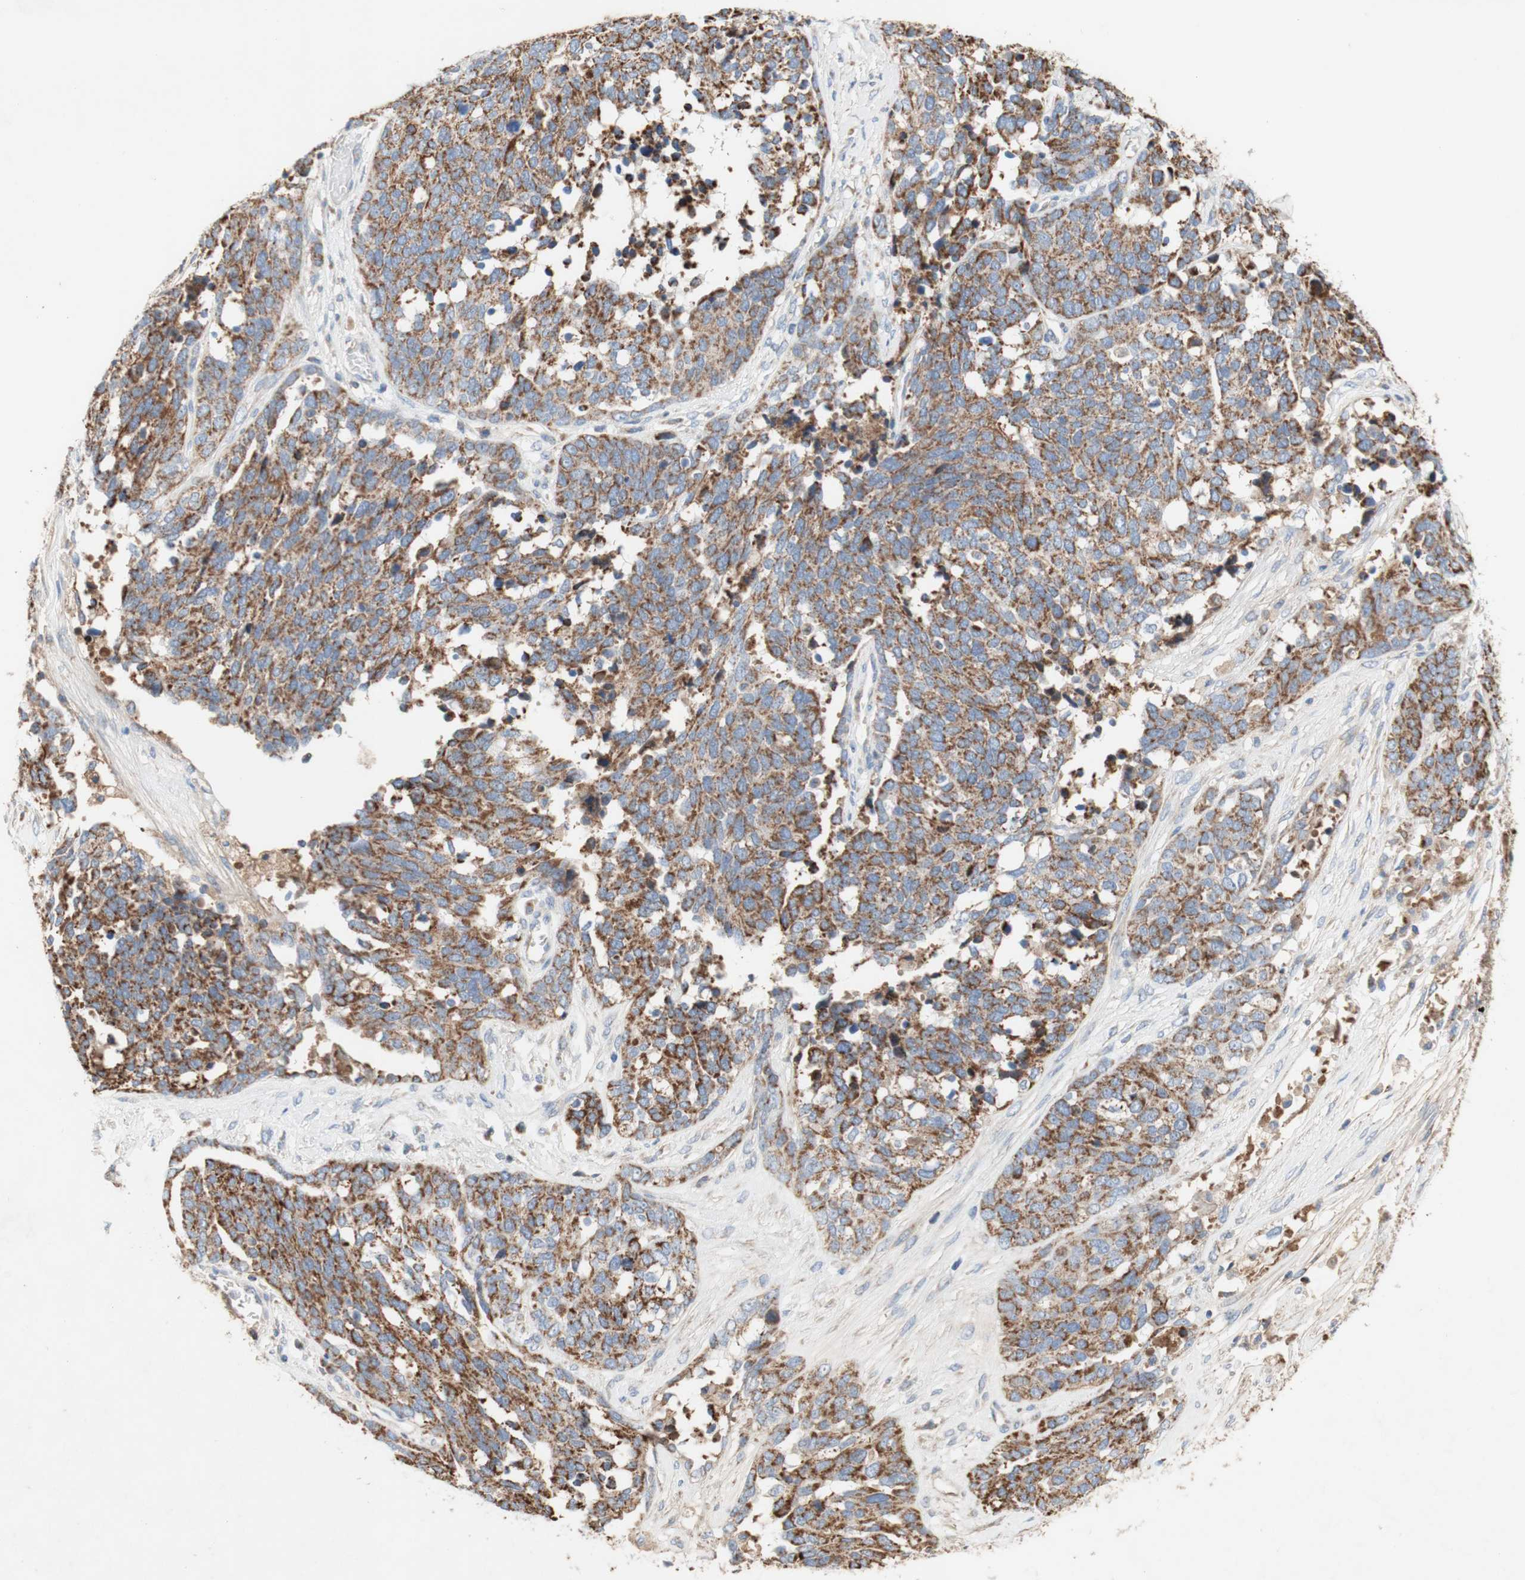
{"staining": {"intensity": "moderate", "quantity": ">75%", "location": "cytoplasmic/membranous"}, "tissue": "ovarian cancer", "cell_type": "Tumor cells", "image_type": "cancer", "snomed": [{"axis": "morphology", "description": "Cystadenocarcinoma, serous, NOS"}, {"axis": "topography", "description": "Ovary"}], "caption": "A micrograph showing moderate cytoplasmic/membranous expression in about >75% of tumor cells in ovarian serous cystadenocarcinoma, as visualized by brown immunohistochemical staining.", "gene": "SDHB", "patient": {"sex": "female", "age": 44}}